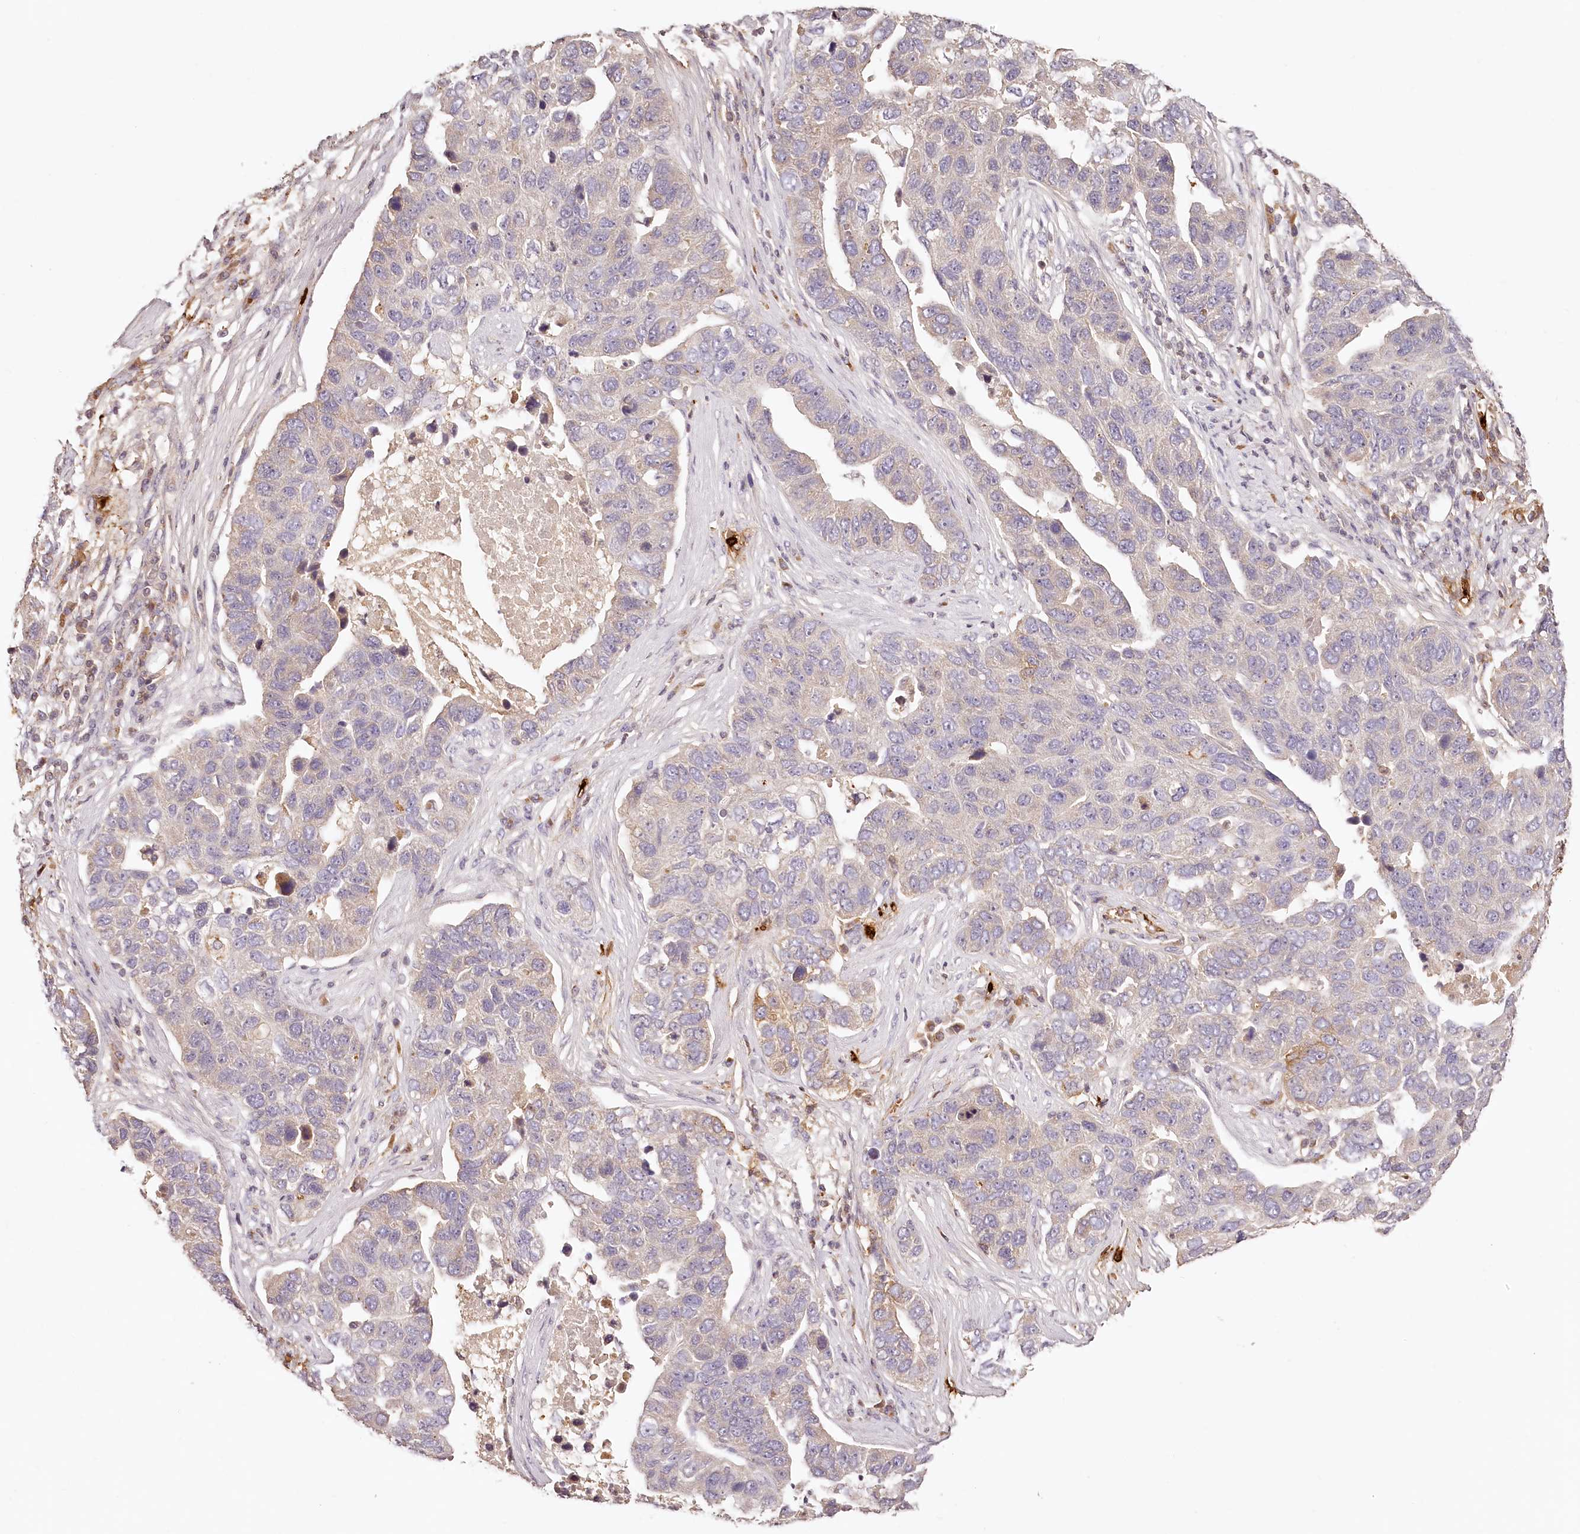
{"staining": {"intensity": "negative", "quantity": "none", "location": "none"}, "tissue": "pancreatic cancer", "cell_type": "Tumor cells", "image_type": "cancer", "snomed": [{"axis": "morphology", "description": "Adenocarcinoma, NOS"}, {"axis": "topography", "description": "Pancreas"}], "caption": "A photomicrograph of adenocarcinoma (pancreatic) stained for a protein demonstrates no brown staining in tumor cells.", "gene": "SYNGR1", "patient": {"sex": "female", "age": 61}}